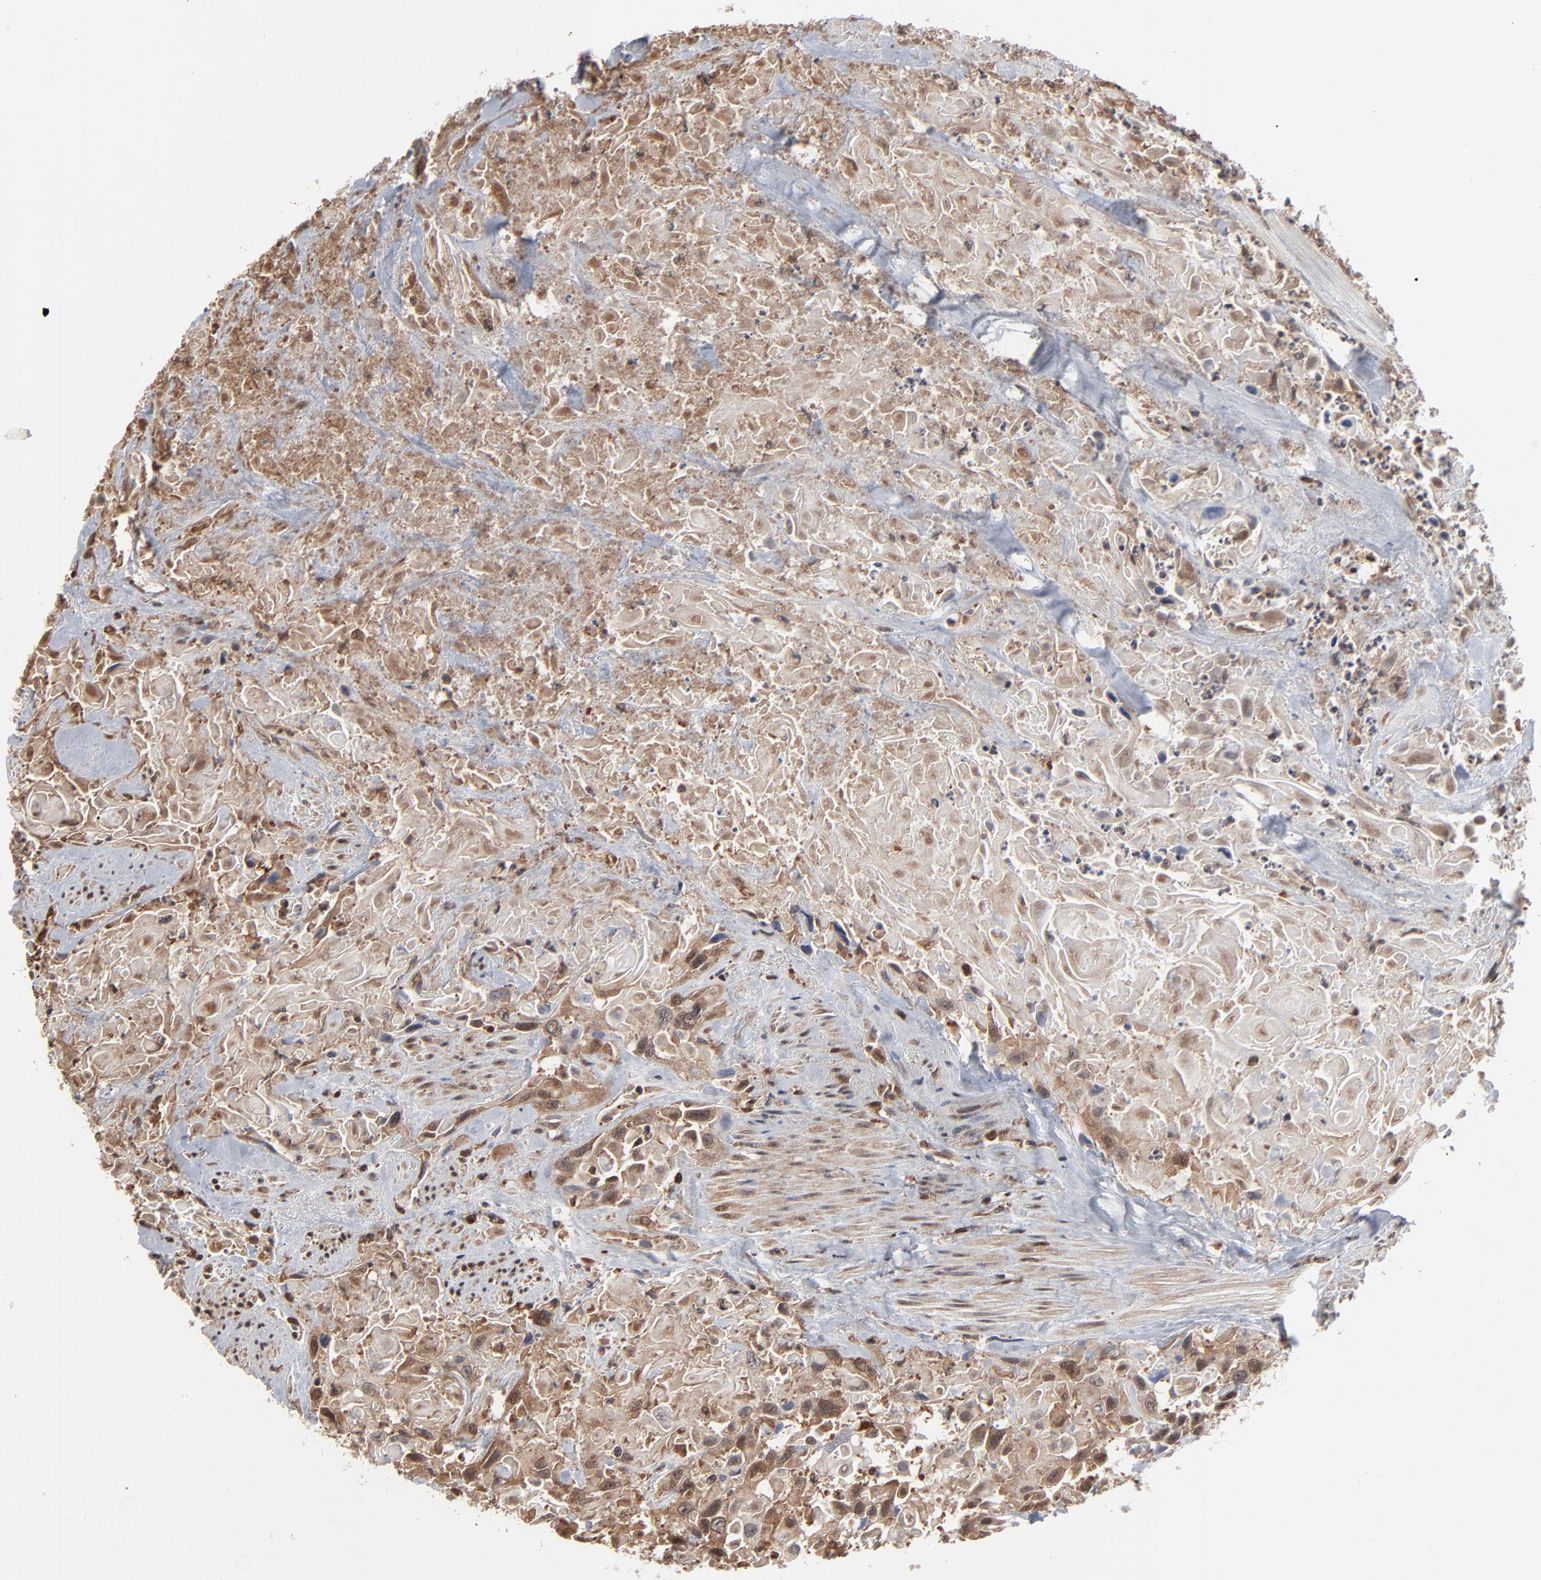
{"staining": {"intensity": "moderate", "quantity": ">75%", "location": "cytoplasmic/membranous"}, "tissue": "urothelial cancer", "cell_type": "Tumor cells", "image_type": "cancer", "snomed": [{"axis": "morphology", "description": "Urothelial carcinoma, High grade"}, {"axis": "topography", "description": "Urinary bladder"}], "caption": "Urothelial cancer stained with IHC displays moderate cytoplasmic/membranous staining in approximately >75% of tumor cells. (DAB = brown stain, brightfield microscopy at high magnification).", "gene": "MAP2K1", "patient": {"sex": "female", "age": 84}}